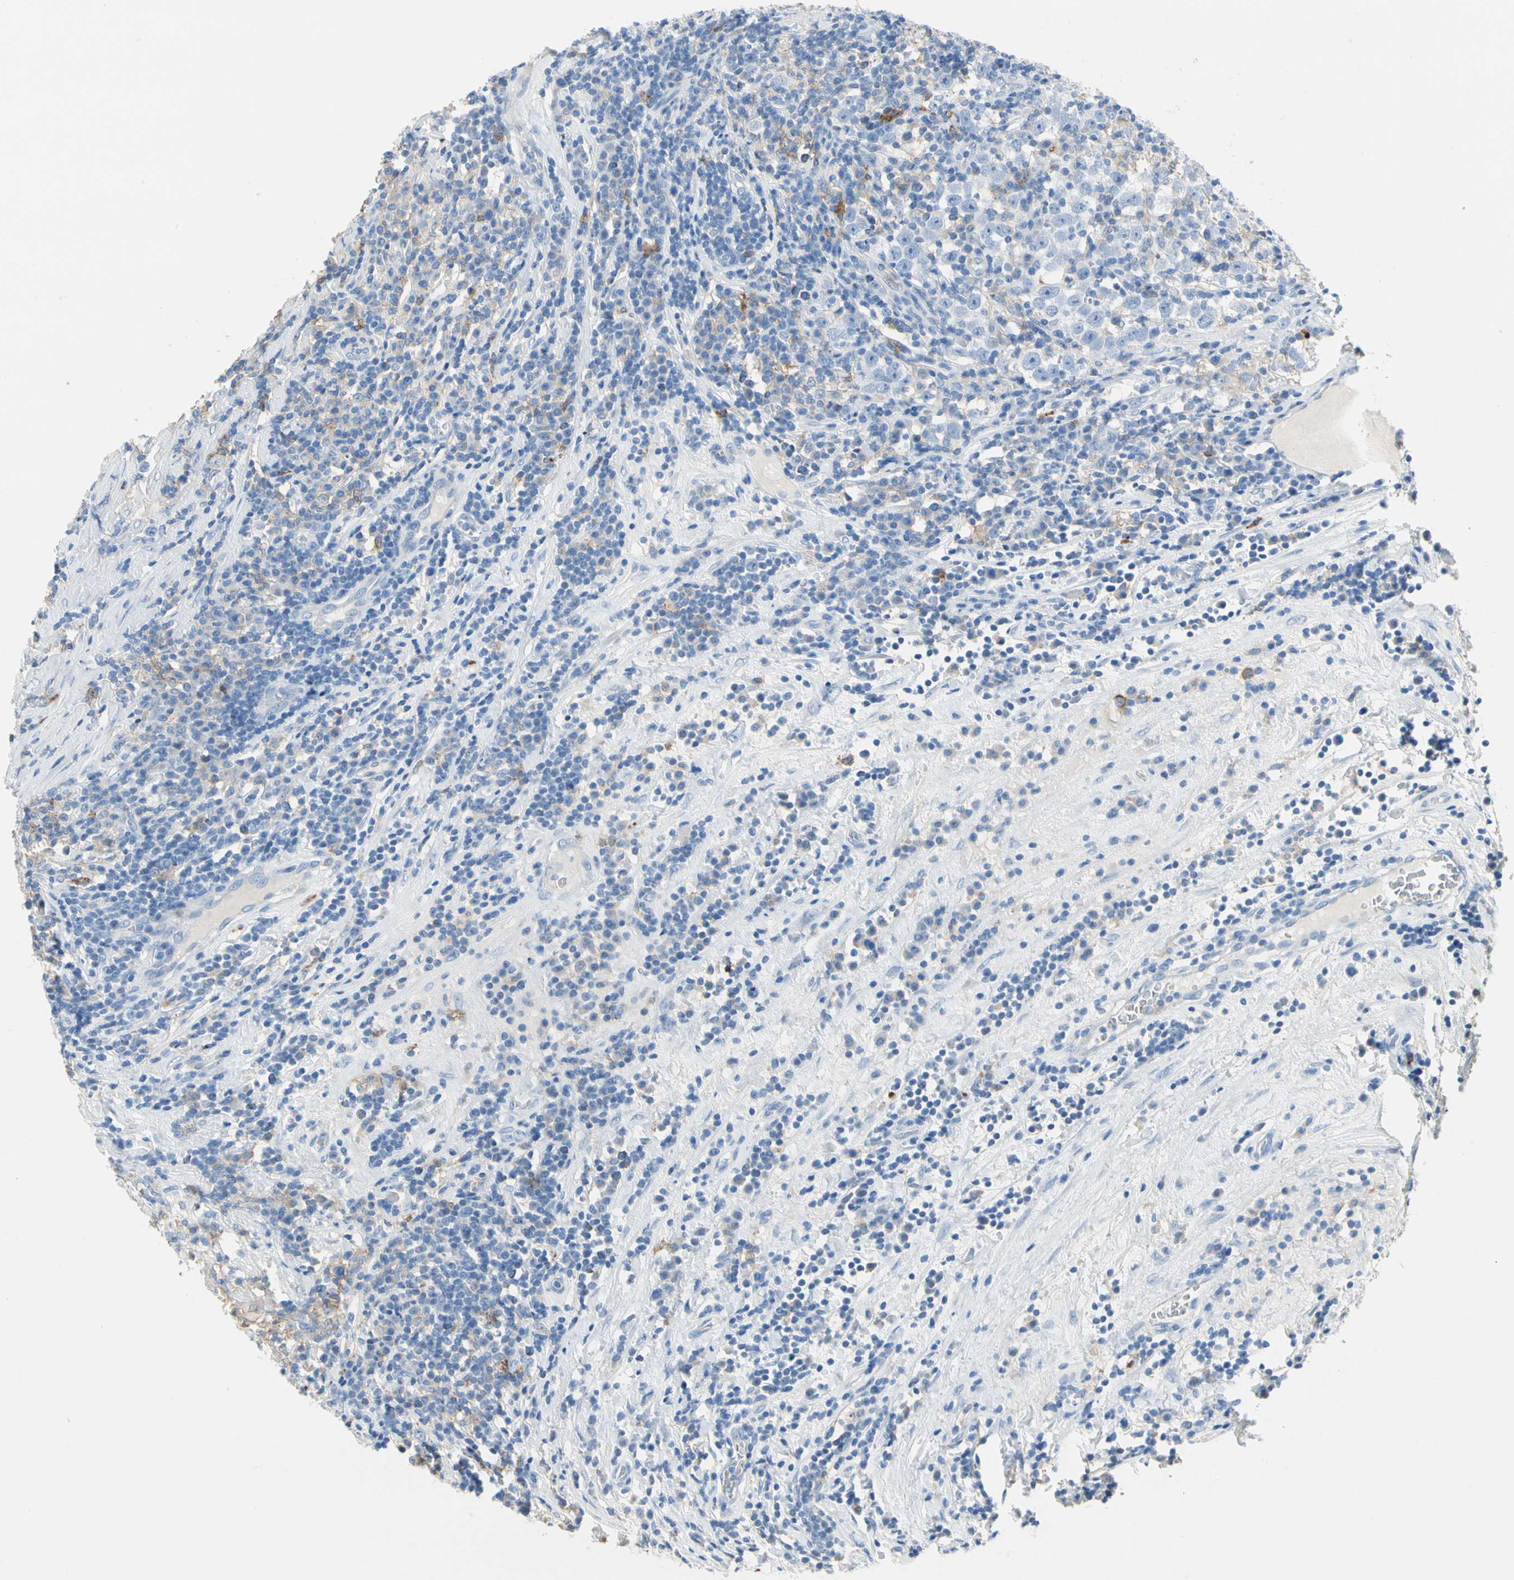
{"staining": {"intensity": "negative", "quantity": "none", "location": "none"}, "tissue": "testis cancer", "cell_type": "Tumor cells", "image_type": "cancer", "snomed": [{"axis": "morphology", "description": "Seminoma, NOS"}, {"axis": "topography", "description": "Testis"}], "caption": "An immunohistochemistry (IHC) photomicrograph of testis seminoma is shown. There is no staining in tumor cells of testis seminoma.", "gene": "CLEC4A", "patient": {"sex": "male", "age": 43}}